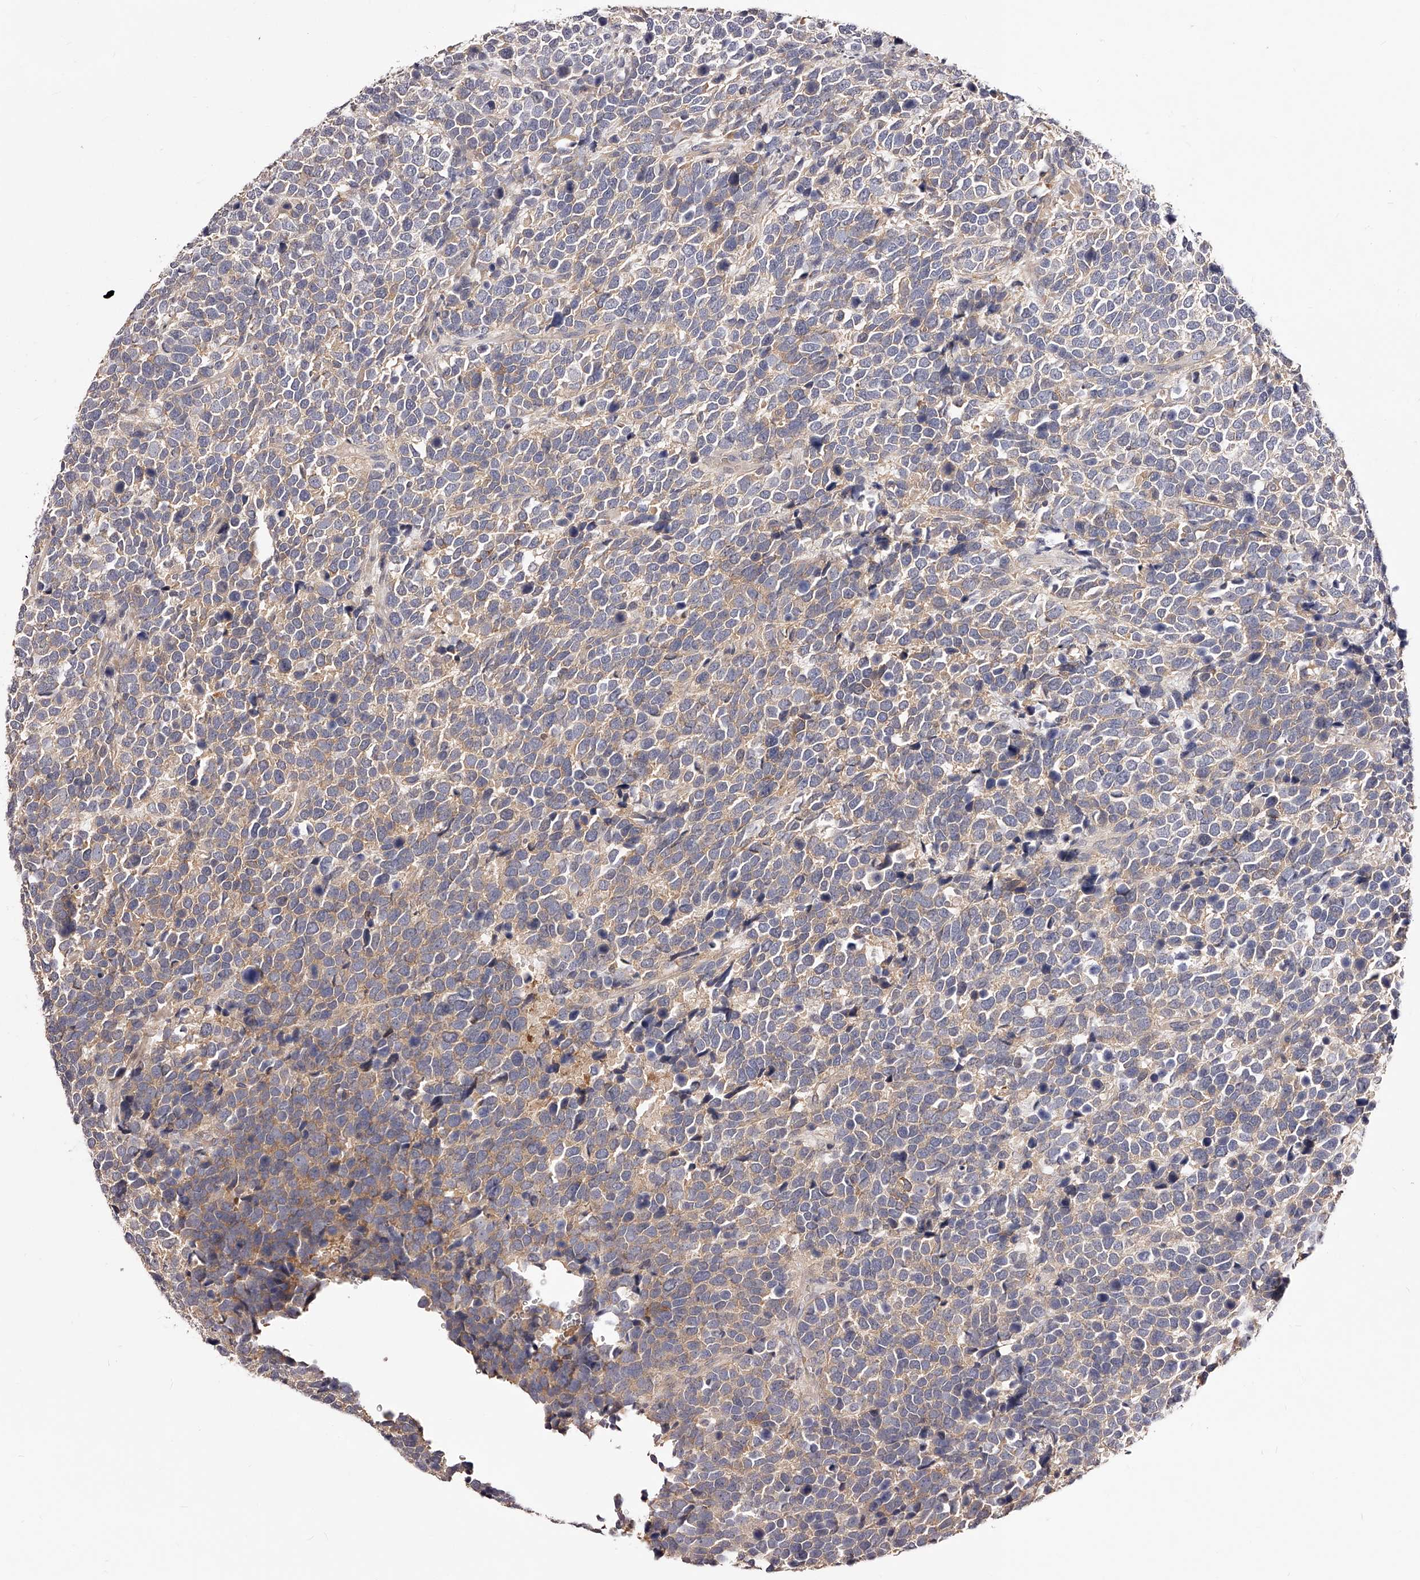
{"staining": {"intensity": "weak", "quantity": "25%-75%", "location": "cytoplasmic/membranous"}, "tissue": "urothelial cancer", "cell_type": "Tumor cells", "image_type": "cancer", "snomed": [{"axis": "morphology", "description": "Urothelial carcinoma, High grade"}, {"axis": "topography", "description": "Urinary bladder"}], "caption": "Tumor cells show low levels of weak cytoplasmic/membranous expression in approximately 25%-75% of cells in urothelial cancer.", "gene": "PHACTR1", "patient": {"sex": "female", "age": 82}}